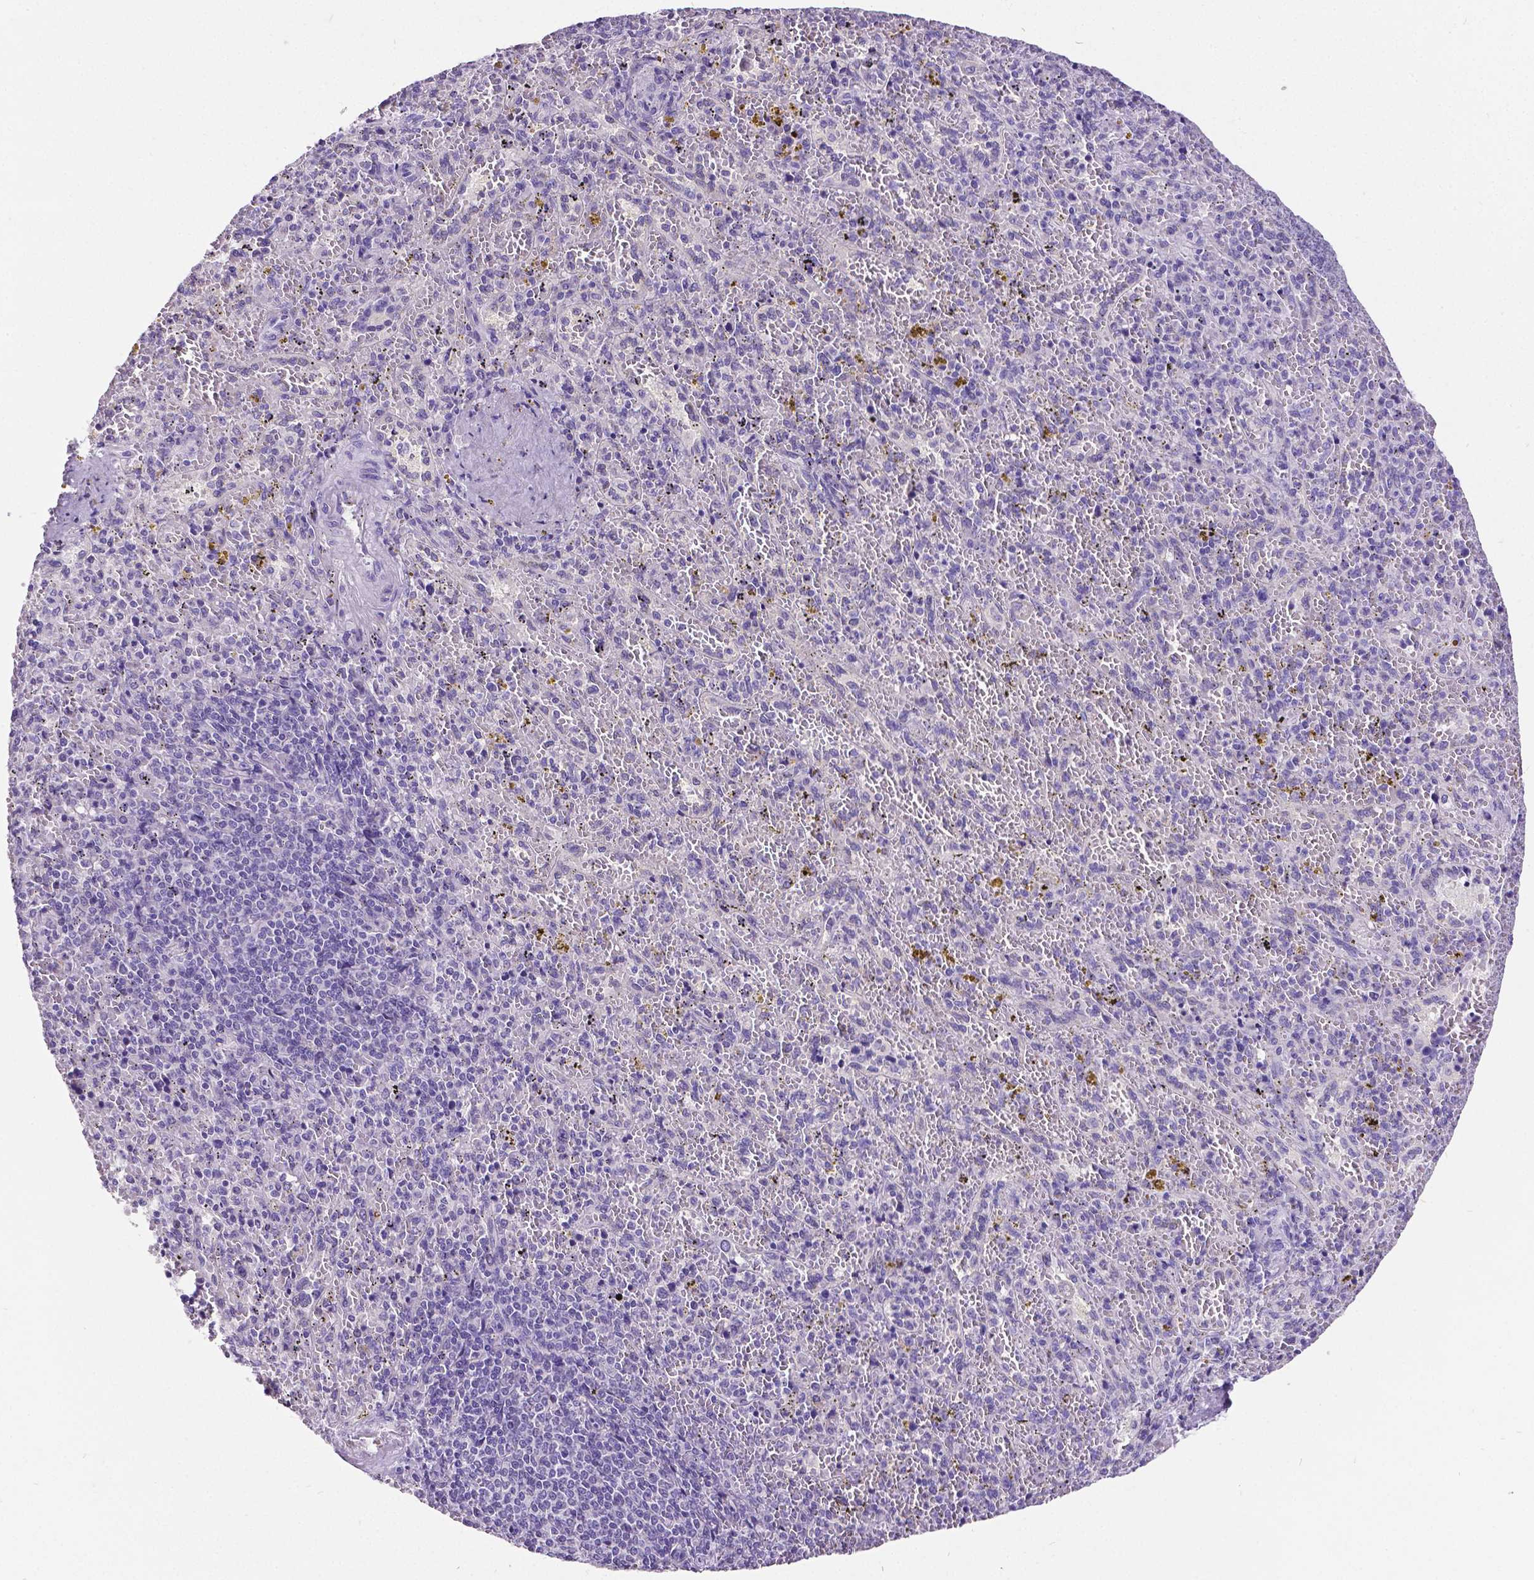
{"staining": {"intensity": "negative", "quantity": "none", "location": "none"}, "tissue": "spleen", "cell_type": "Cells in red pulp", "image_type": "normal", "snomed": [{"axis": "morphology", "description": "Normal tissue, NOS"}, {"axis": "topography", "description": "Spleen"}], "caption": "High magnification brightfield microscopy of benign spleen stained with DAB (3,3'-diaminobenzidine) (brown) and counterstained with hematoxylin (blue): cells in red pulp show no significant staining. (Stains: DAB (3,3'-diaminobenzidine) immunohistochemistry (IHC) with hematoxylin counter stain, Microscopy: brightfield microscopy at high magnification).", "gene": "SATB2", "patient": {"sex": "female", "age": 50}}